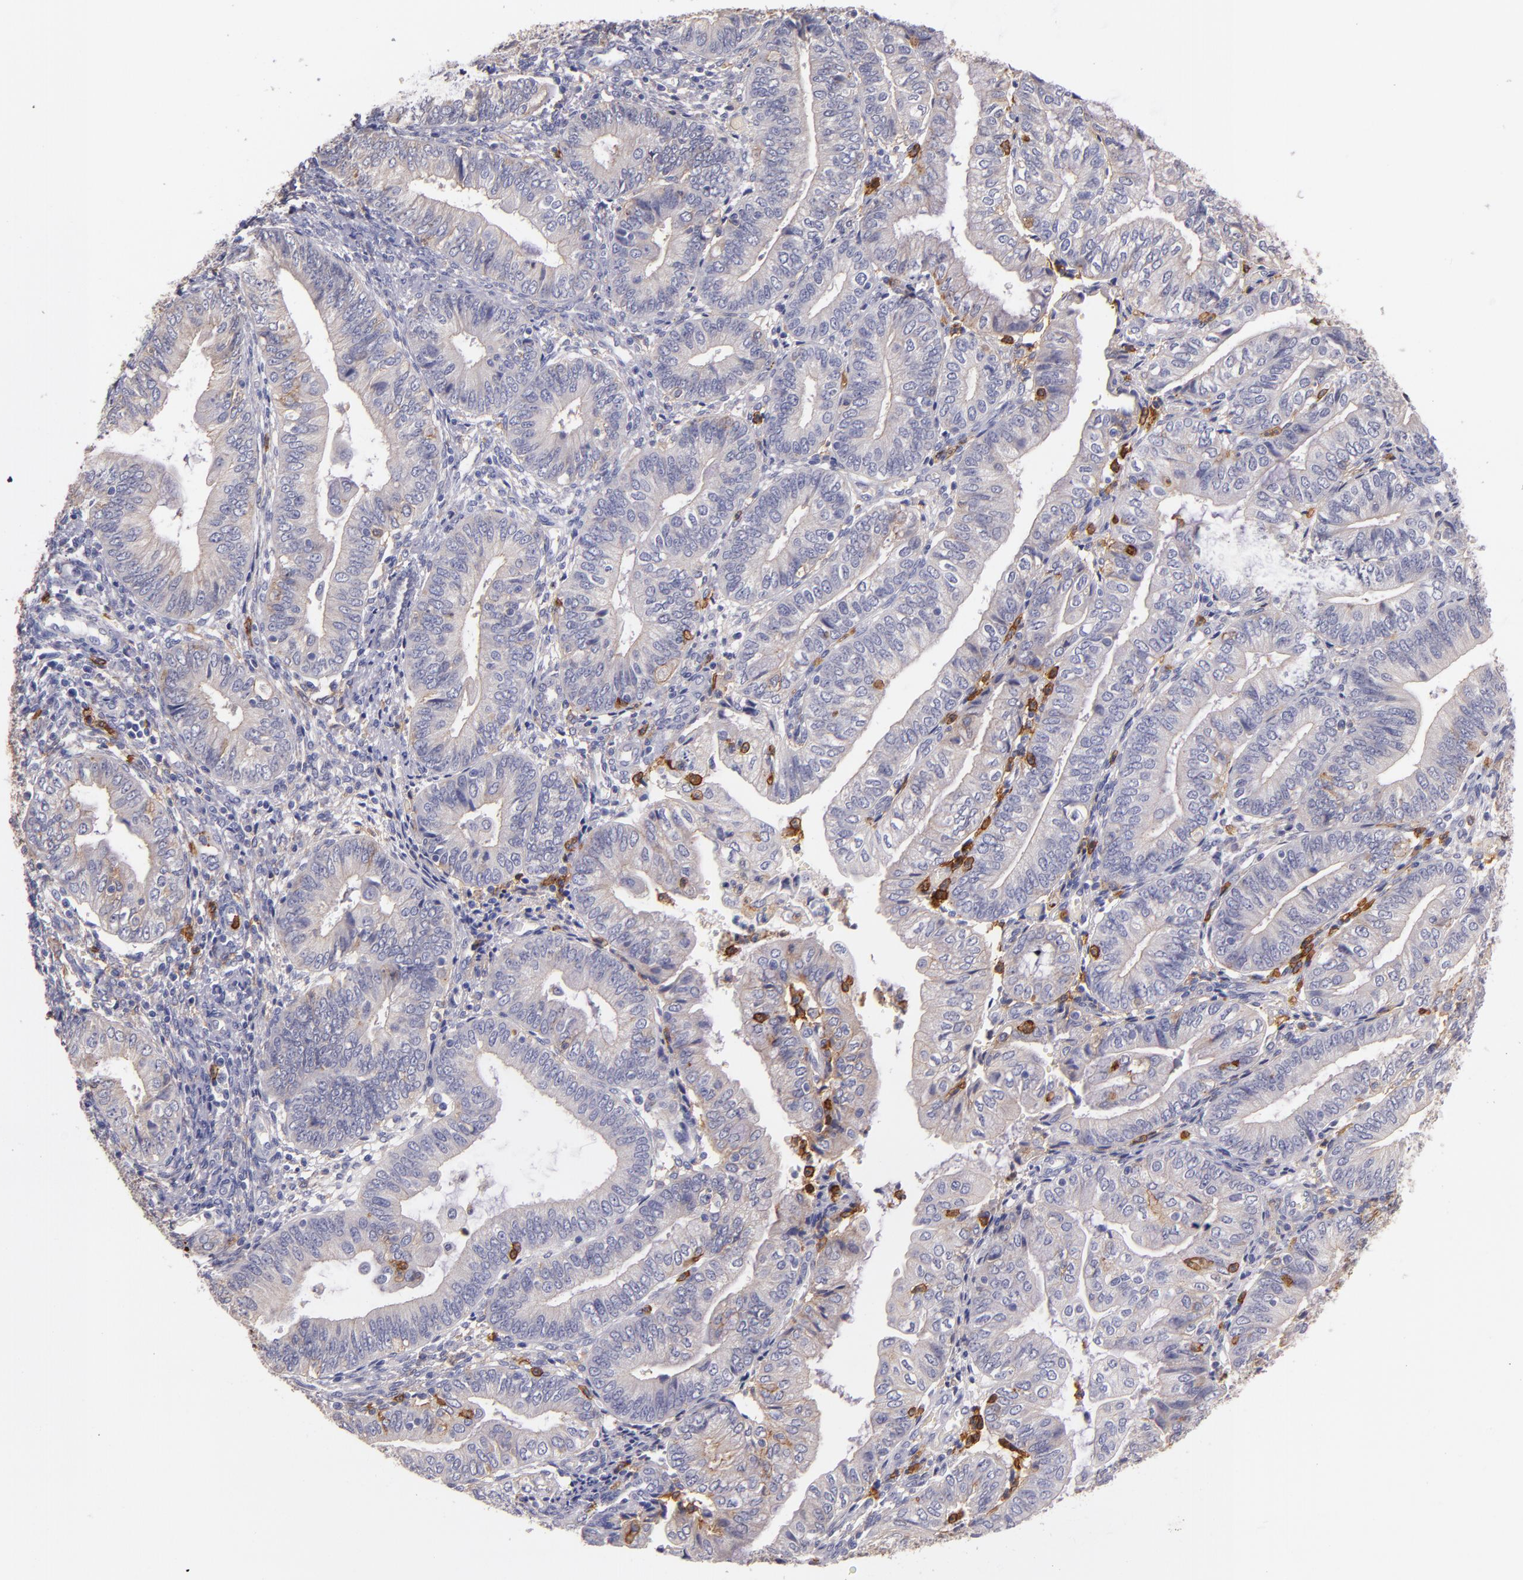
{"staining": {"intensity": "weak", "quantity": "<25%", "location": "cytoplasmic/membranous"}, "tissue": "endometrial cancer", "cell_type": "Tumor cells", "image_type": "cancer", "snomed": [{"axis": "morphology", "description": "Adenocarcinoma, NOS"}, {"axis": "topography", "description": "Endometrium"}], "caption": "Micrograph shows no protein staining in tumor cells of endometrial cancer tissue.", "gene": "C5AR1", "patient": {"sex": "female", "age": 55}}